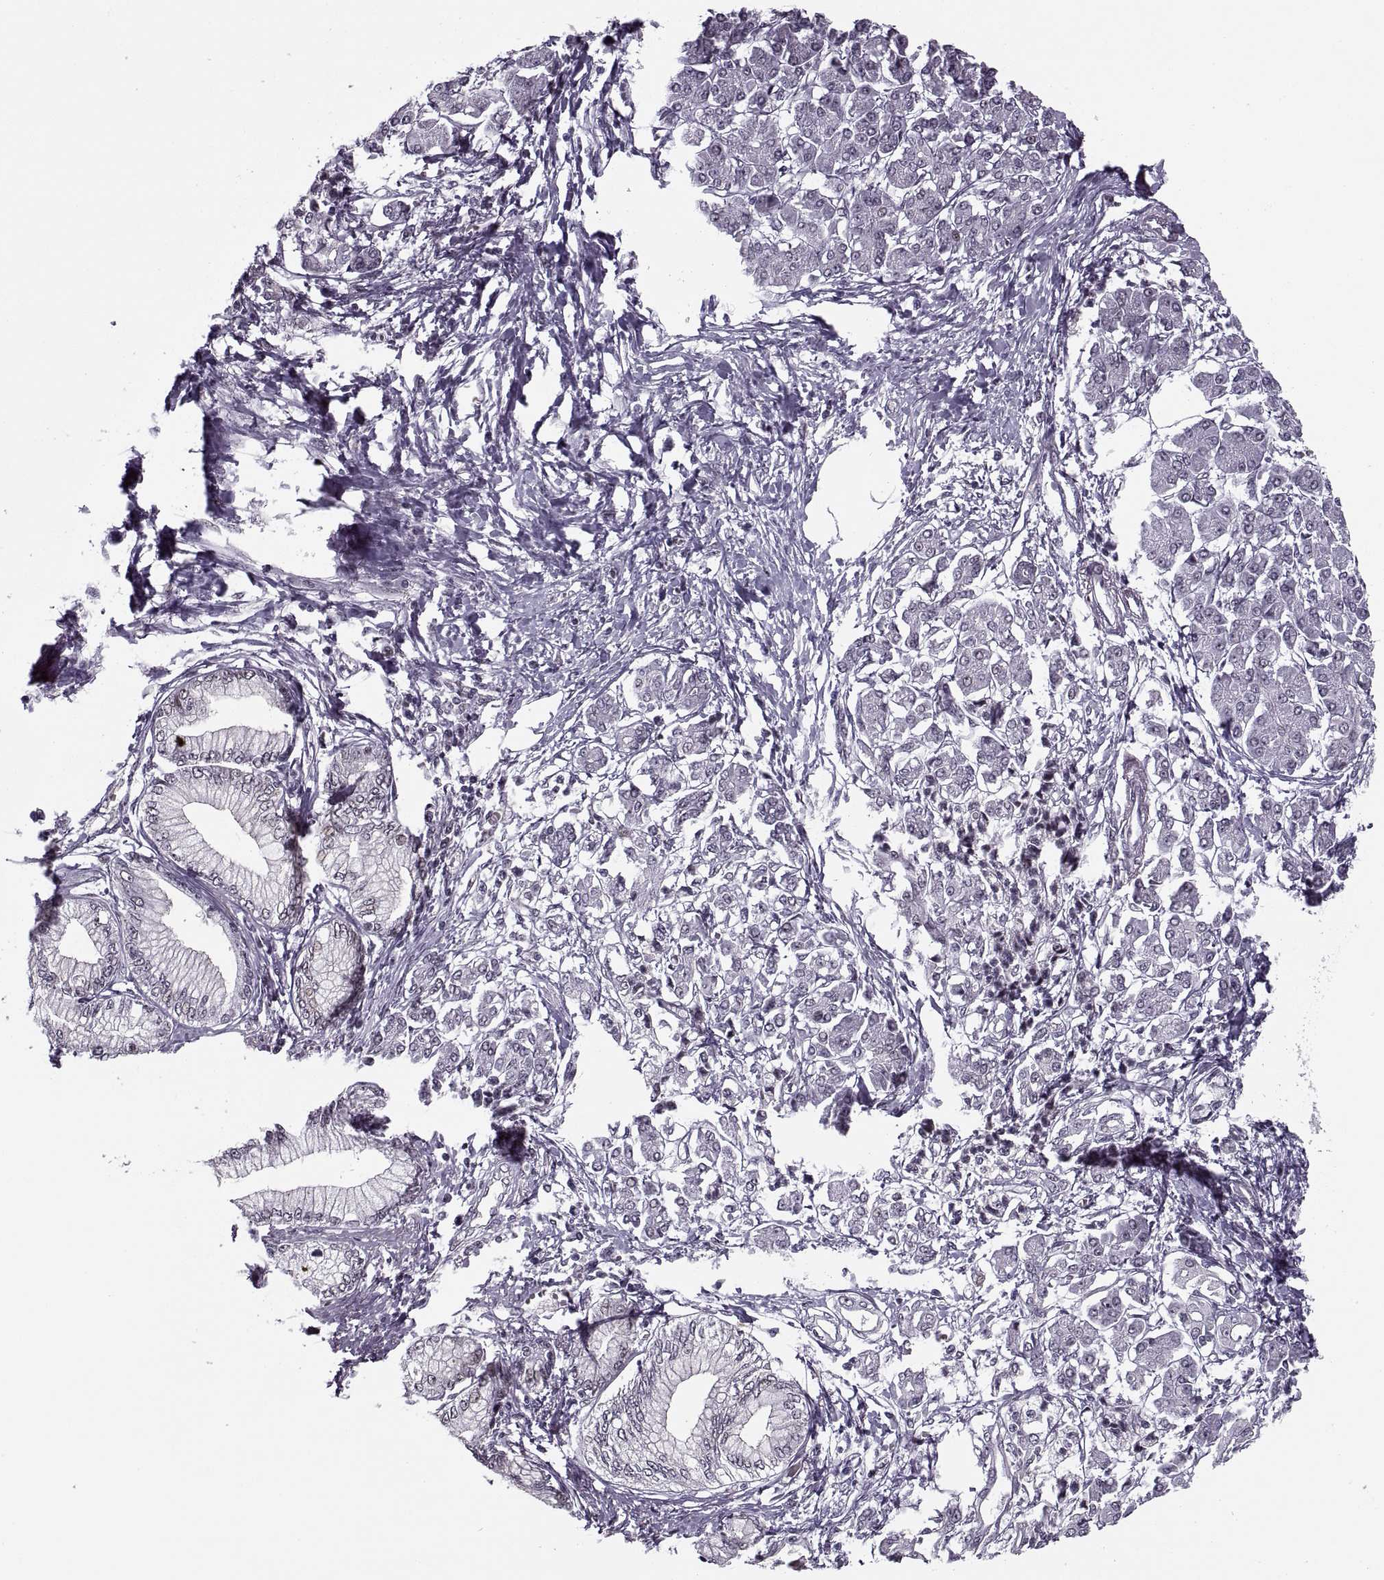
{"staining": {"intensity": "negative", "quantity": "none", "location": "none"}, "tissue": "pancreatic cancer", "cell_type": "Tumor cells", "image_type": "cancer", "snomed": [{"axis": "morphology", "description": "Adenocarcinoma, NOS"}, {"axis": "topography", "description": "Pancreas"}], "caption": "This is an immunohistochemistry (IHC) photomicrograph of pancreatic cancer. There is no expression in tumor cells.", "gene": "LUZP2", "patient": {"sex": "female", "age": 68}}